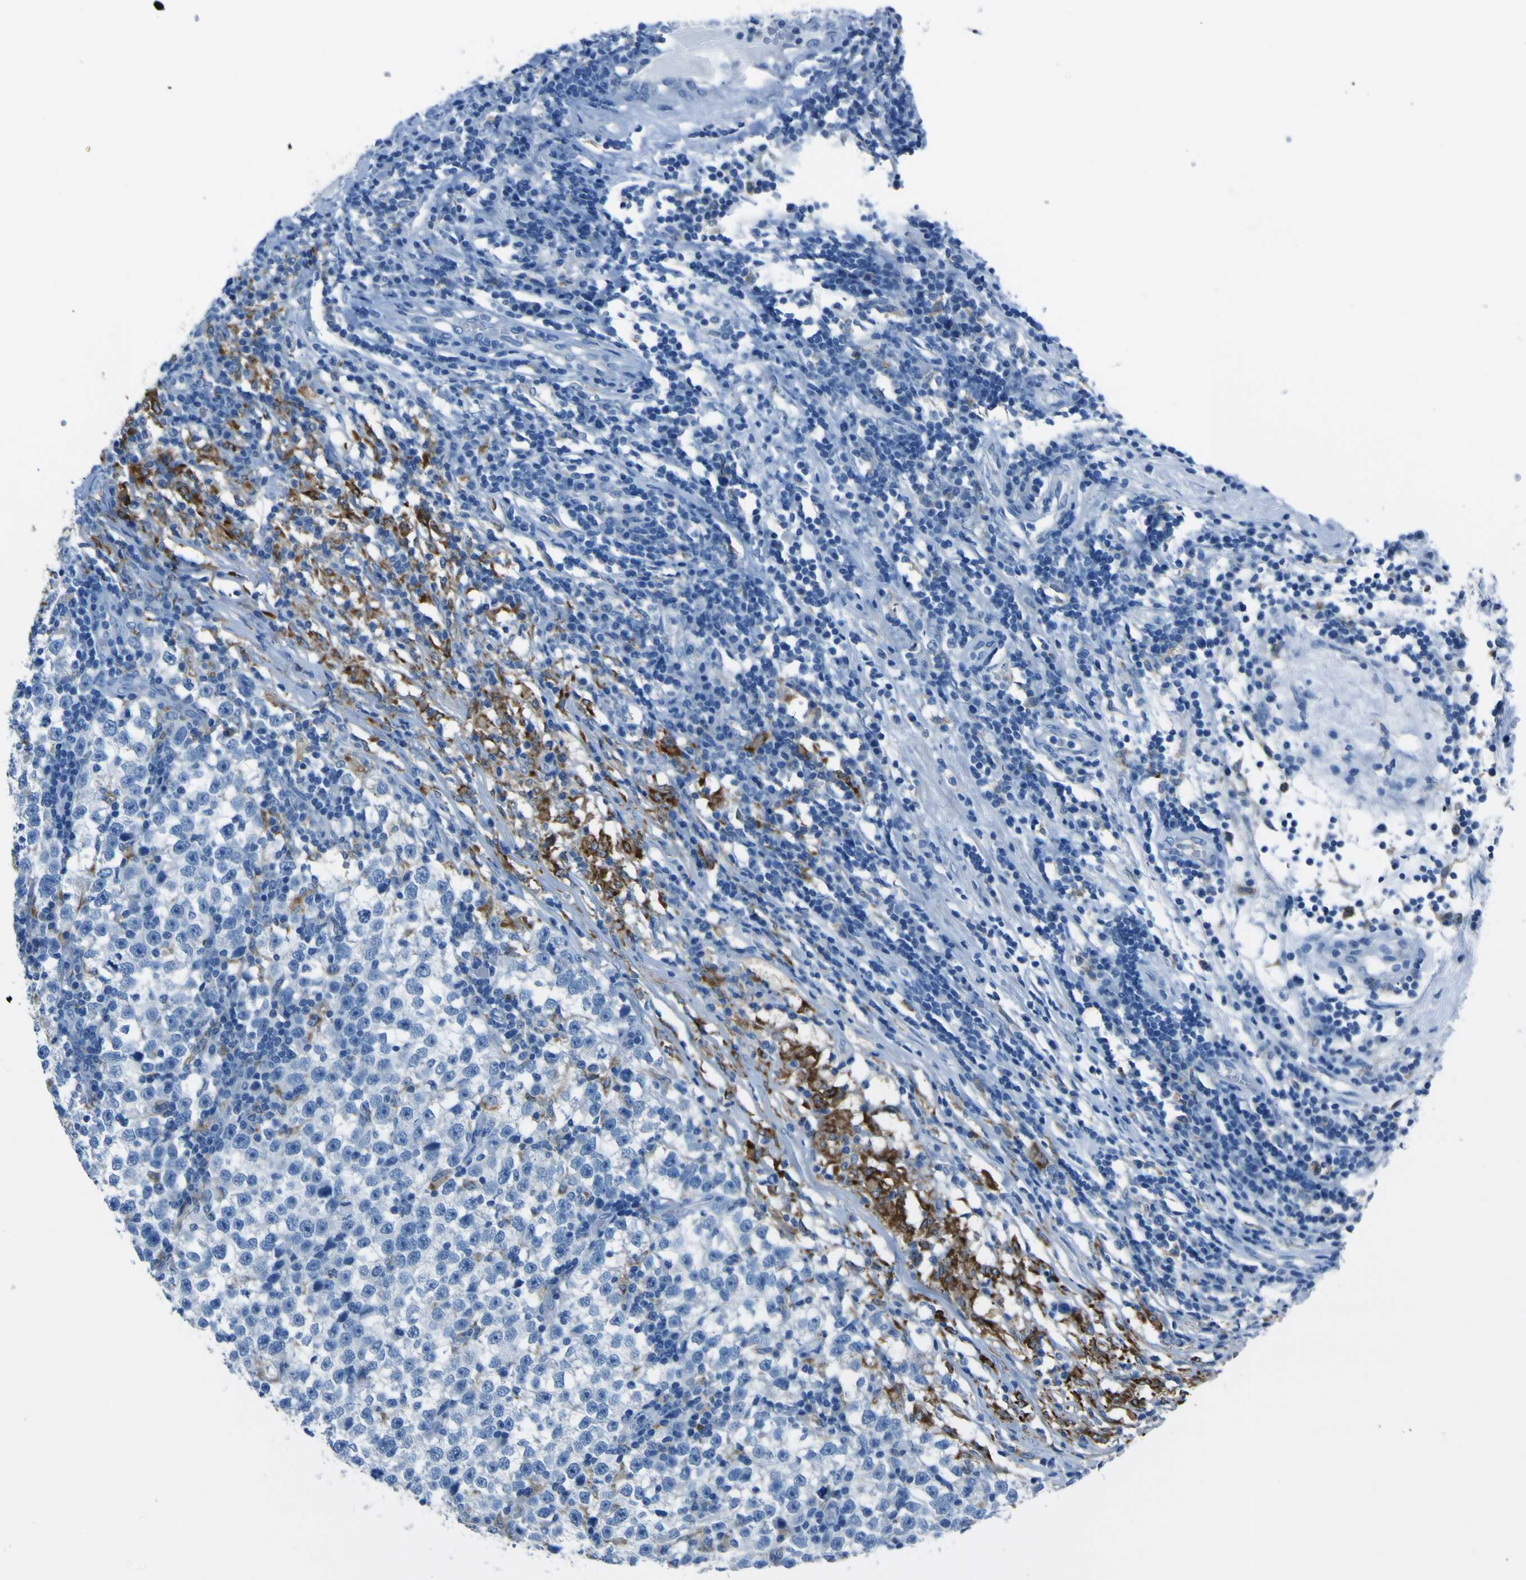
{"staining": {"intensity": "weak", "quantity": "<25%", "location": "cytoplasmic/membranous"}, "tissue": "testis cancer", "cell_type": "Tumor cells", "image_type": "cancer", "snomed": [{"axis": "morphology", "description": "Seminoma, NOS"}, {"axis": "topography", "description": "Testis"}], "caption": "Testis cancer was stained to show a protein in brown. There is no significant positivity in tumor cells. (DAB IHC with hematoxylin counter stain).", "gene": "ACSL1", "patient": {"sex": "male", "age": 43}}